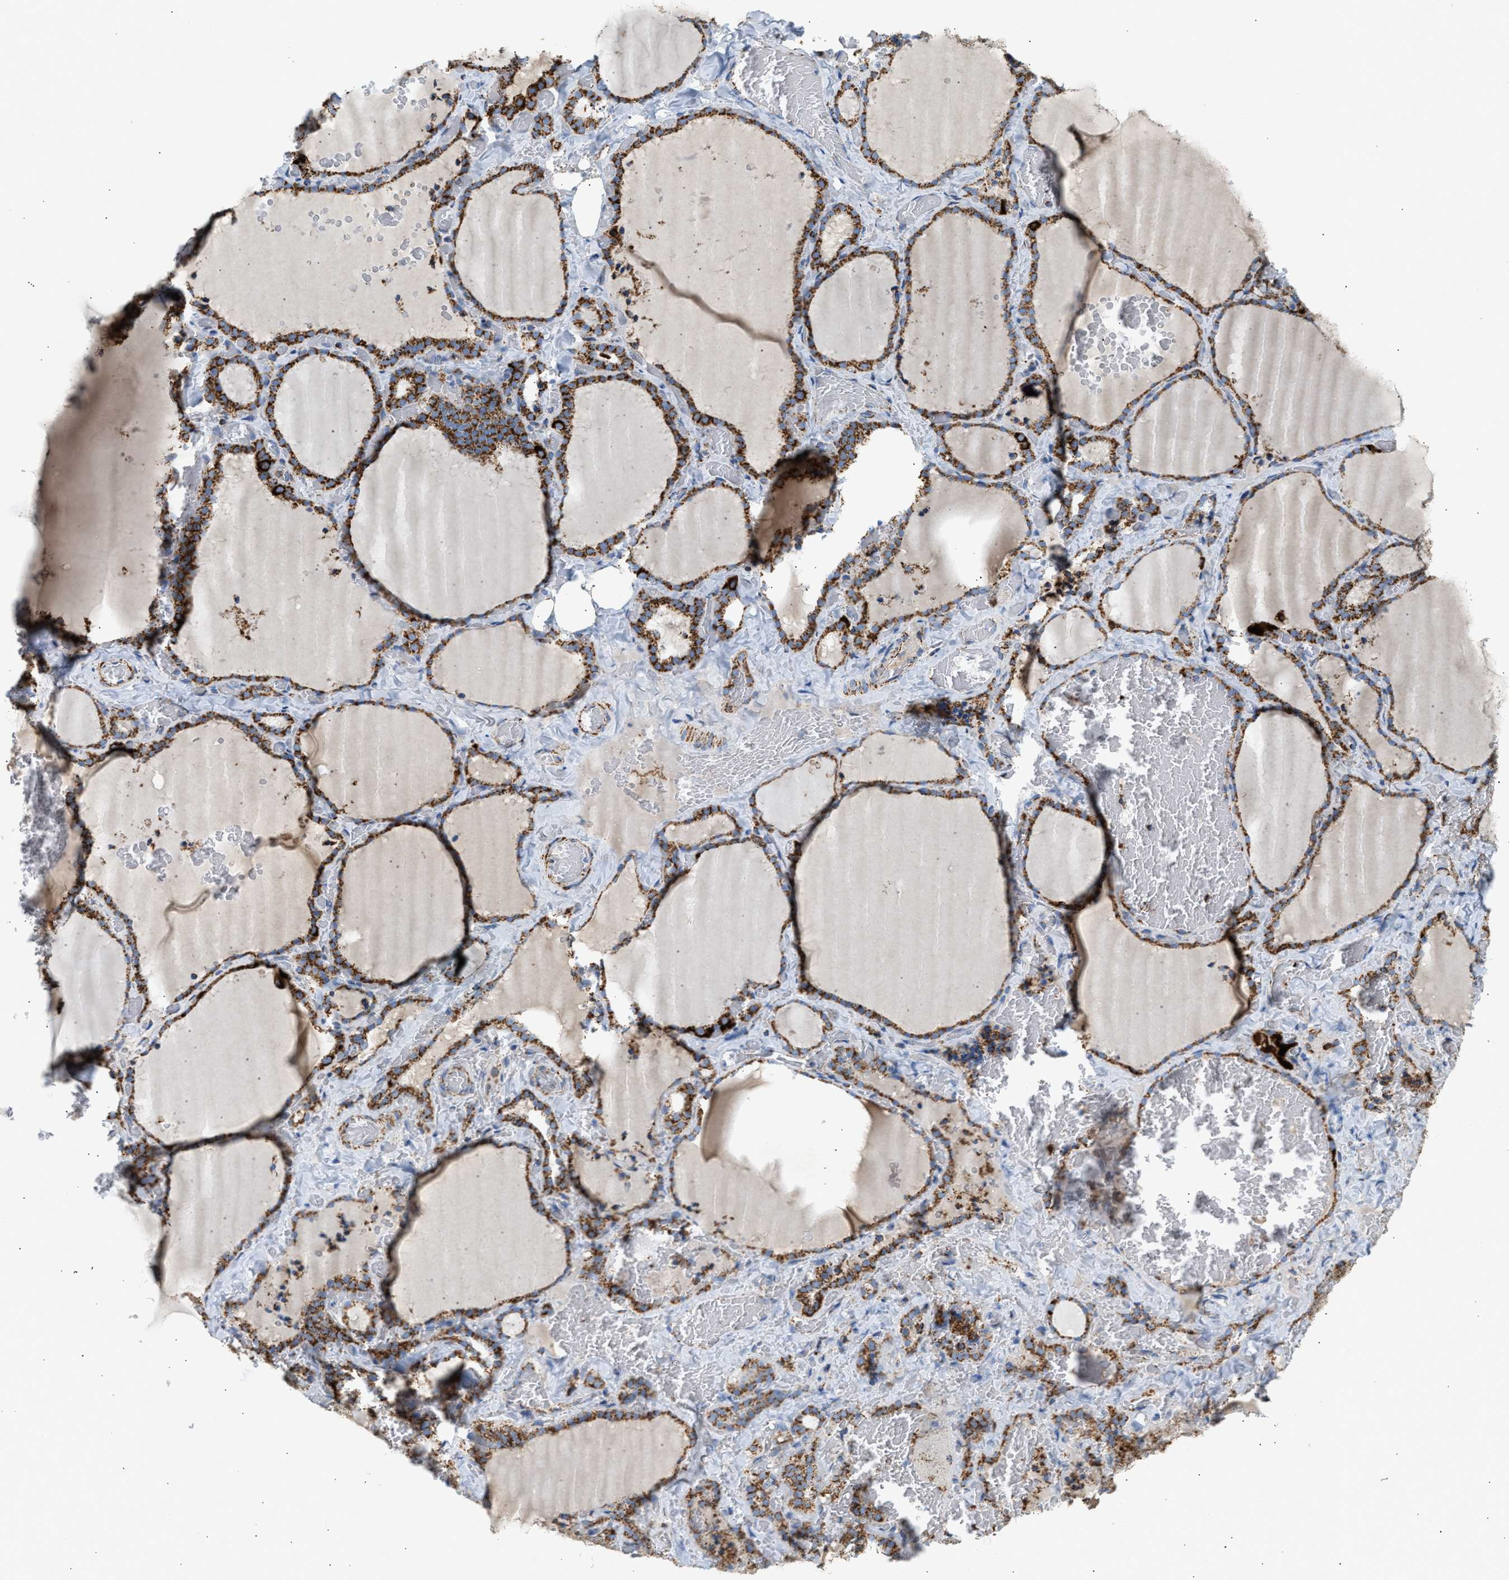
{"staining": {"intensity": "strong", "quantity": ">75%", "location": "cytoplasmic/membranous"}, "tissue": "thyroid gland", "cell_type": "Glandular cells", "image_type": "normal", "snomed": [{"axis": "morphology", "description": "Normal tissue, NOS"}, {"axis": "topography", "description": "Thyroid gland"}], "caption": "IHC photomicrograph of benign human thyroid gland stained for a protein (brown), which reveals high levels of strong cytoplasmic/membranous staining in about >75% of glandular cells.", "gene": "OGDH", "patient": {"sex": "female", "age": 22}}